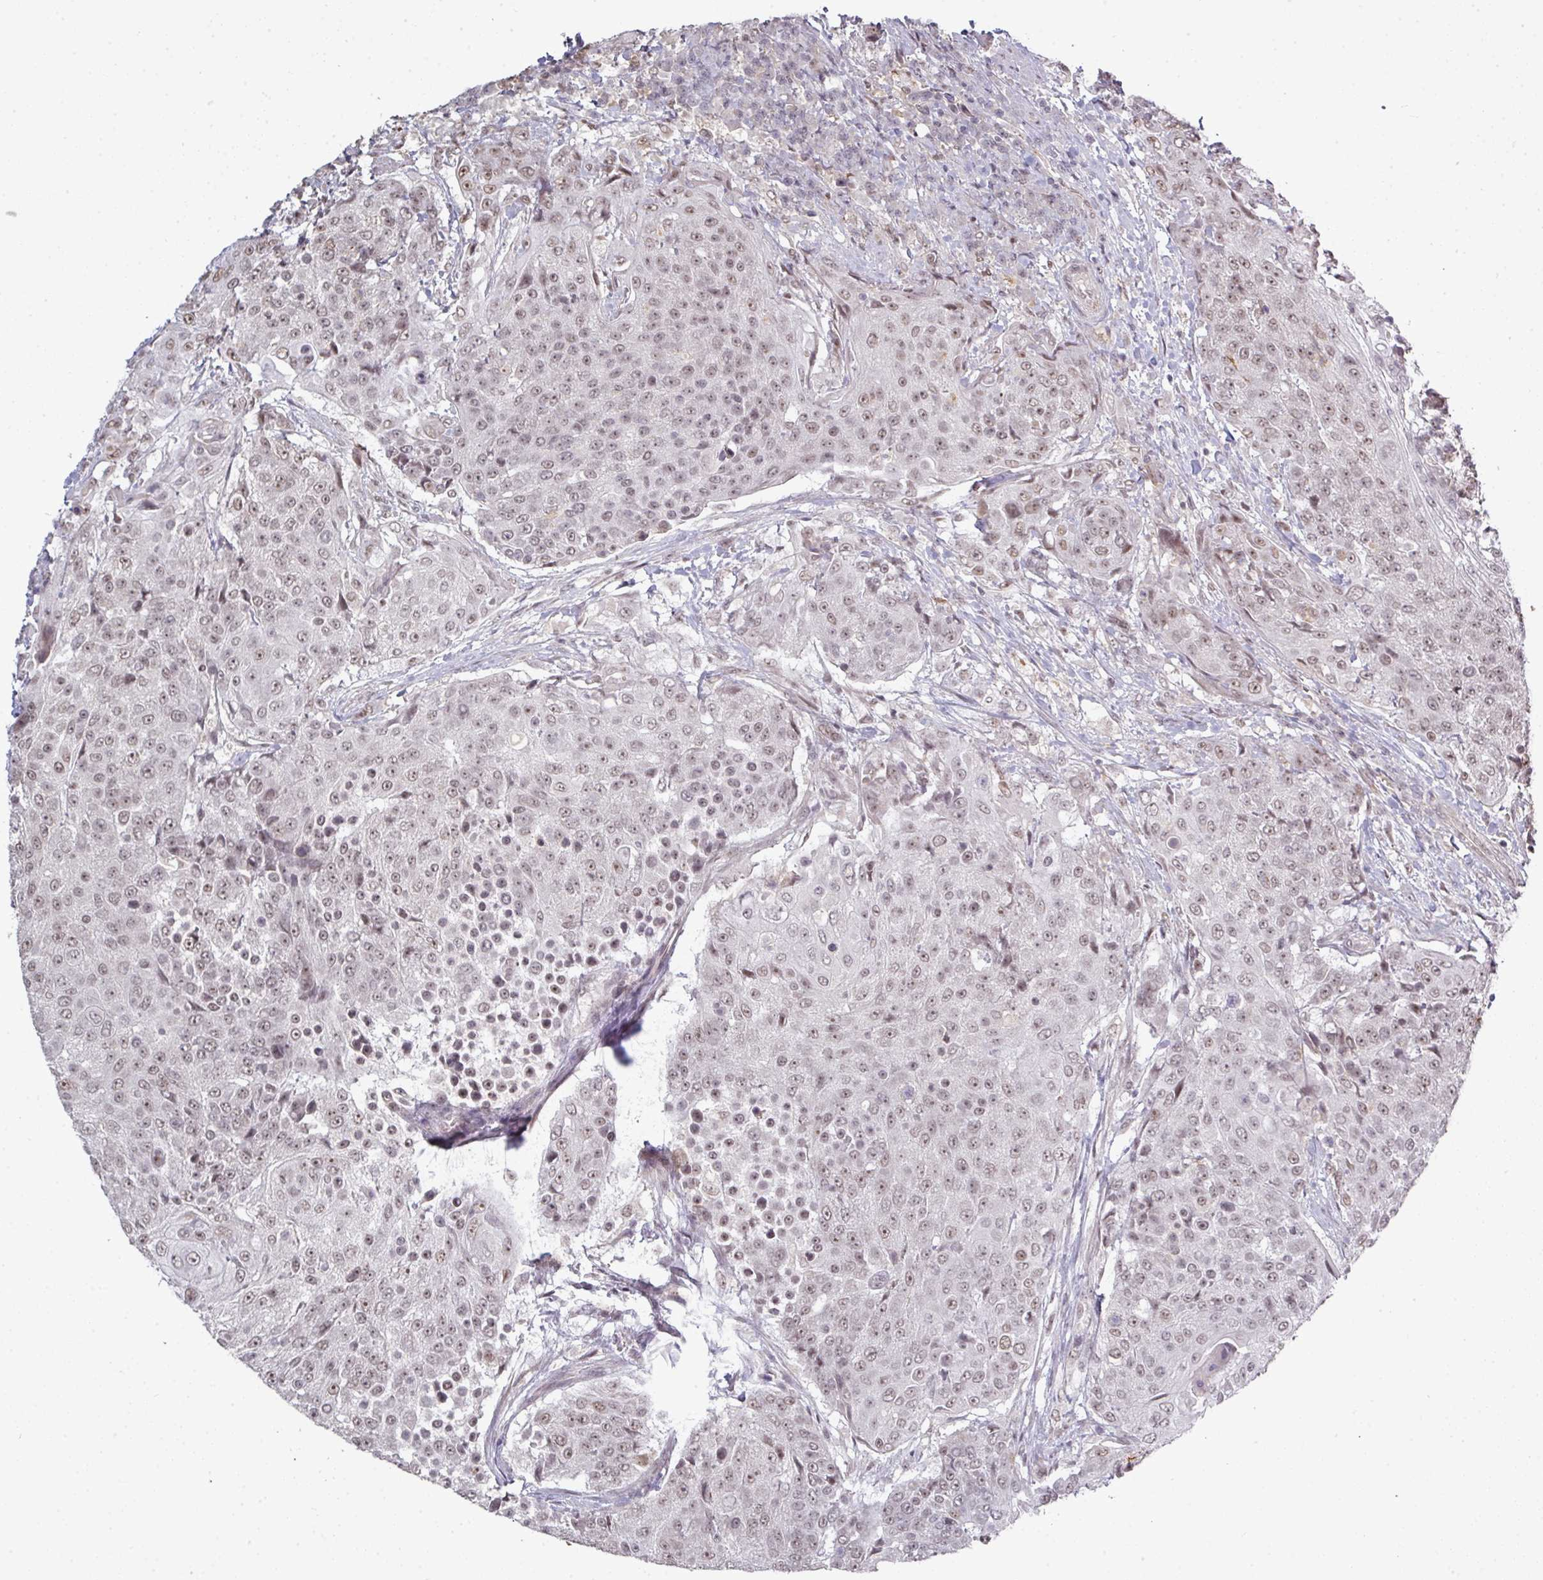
{"staining": {"intensity": "weak", "quantity": ">75%", "location": "nuclear"}, "tissue": "urothelial cancer", "cell_type": "Tumor cells", "image_type": "cancer", "snomed": [{"axis": "morphology", "description": "Urothelial carcinoma, High grade"}, {"axis": "topography", "description": "Urinary bladder"}], "caption": "A brown stain shows weak nuclear staining of a protein in urothelial carcinoma (high-grade) tumor cells.", "gene": "GTF2H3", "patient": {"sex": "female", "age": 63}}